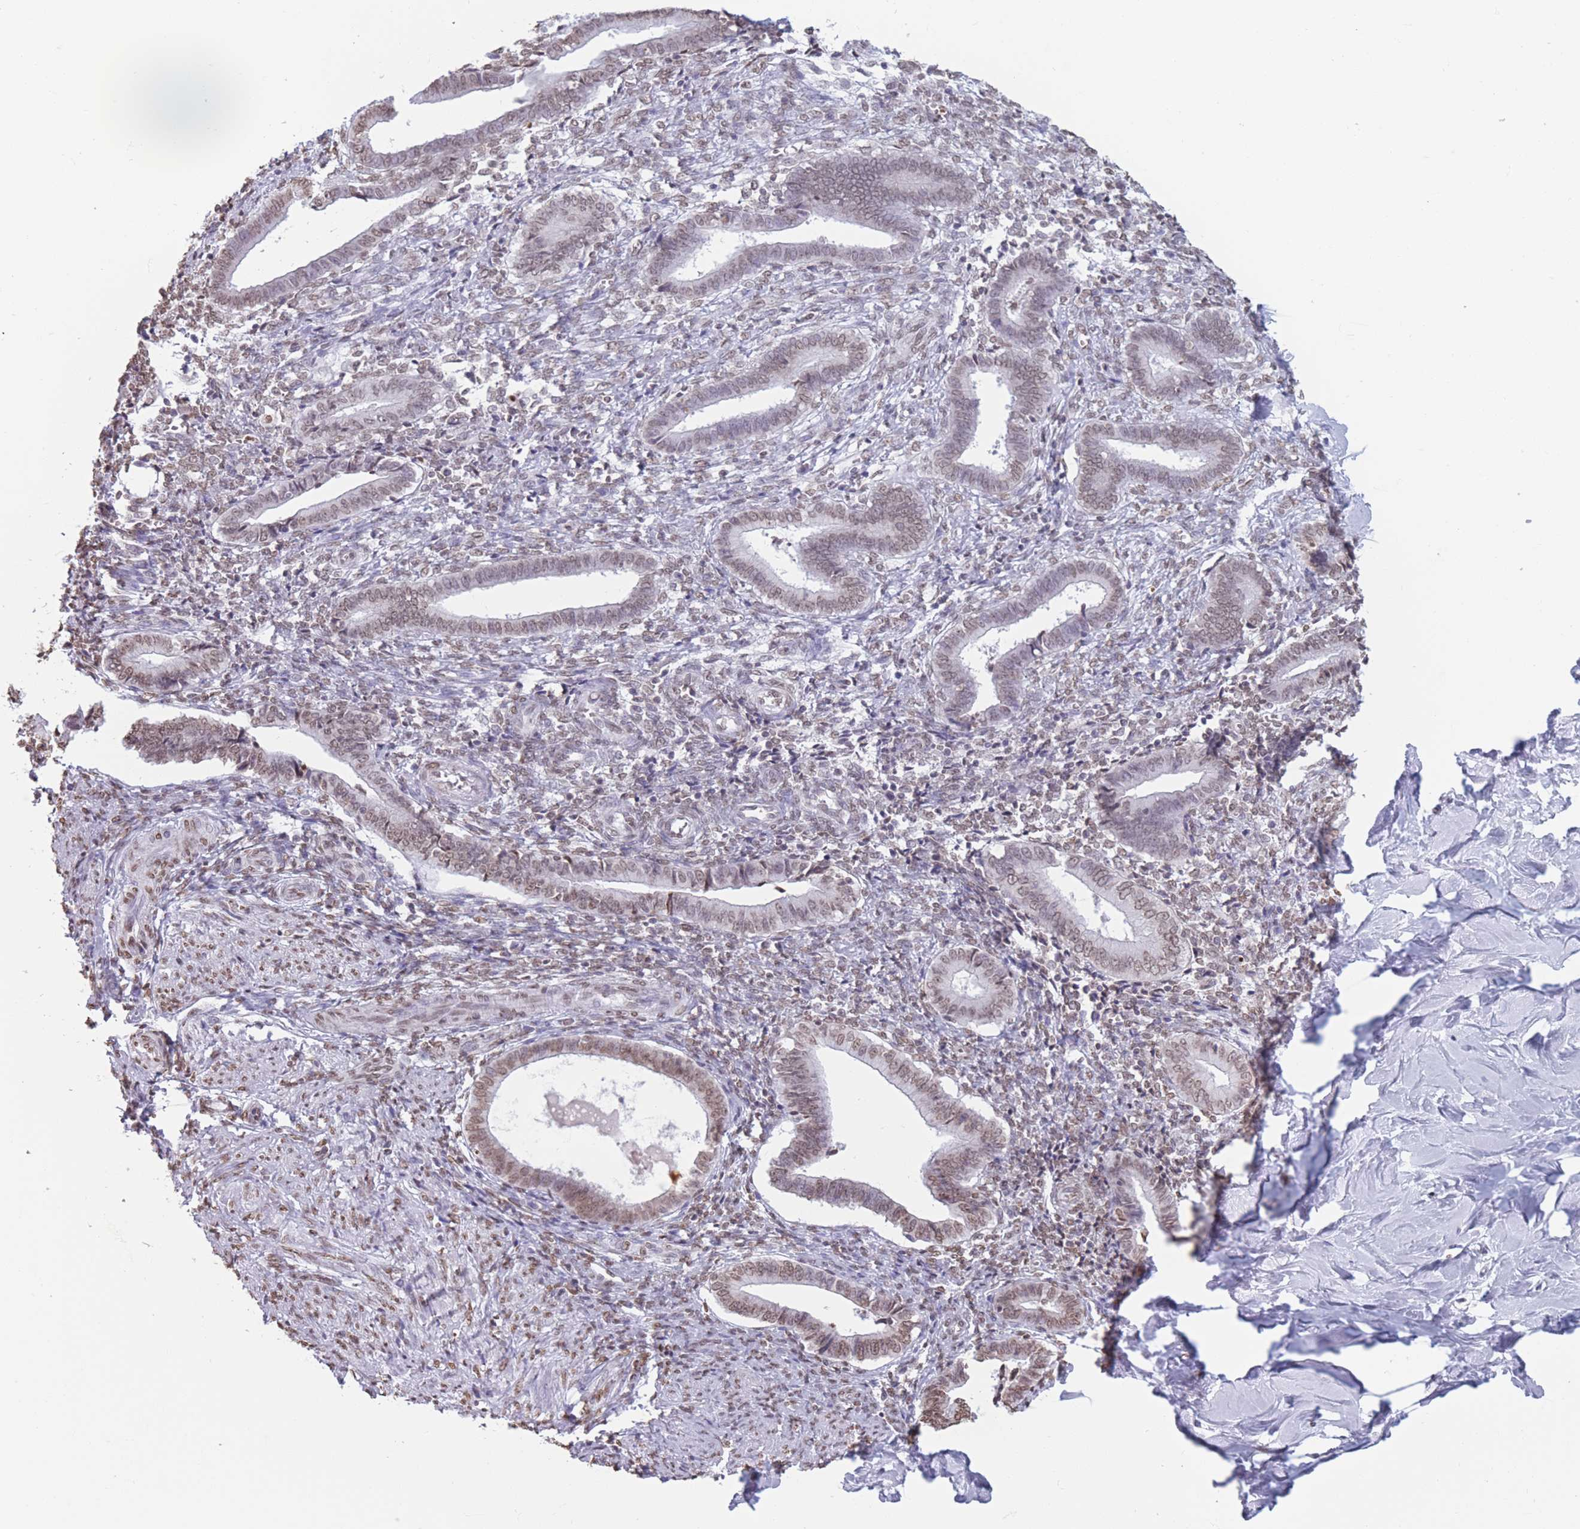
{"staining": {"intensity": "moderate", "quantity": "<25%", "location": "nuclear"}, "tissue": "endometrium", "cell_type": "Cells in endometrial stroma", "image_type": "normal", "snomed": [{"axis": "morphology", "description": "Normal tissue, NOS"}, {"axis": "topography", "description": "Other"}, {"axis": "topography", "description": "Endometrium"}], "caption": "DAB immunohistochemical staining of benign endometrium exhibits moderate nuclear protein staining in approximately <25% of cells in endometrial stroma.", "gene": "RYK", "patient": {"sex": "female", "age": 44}}